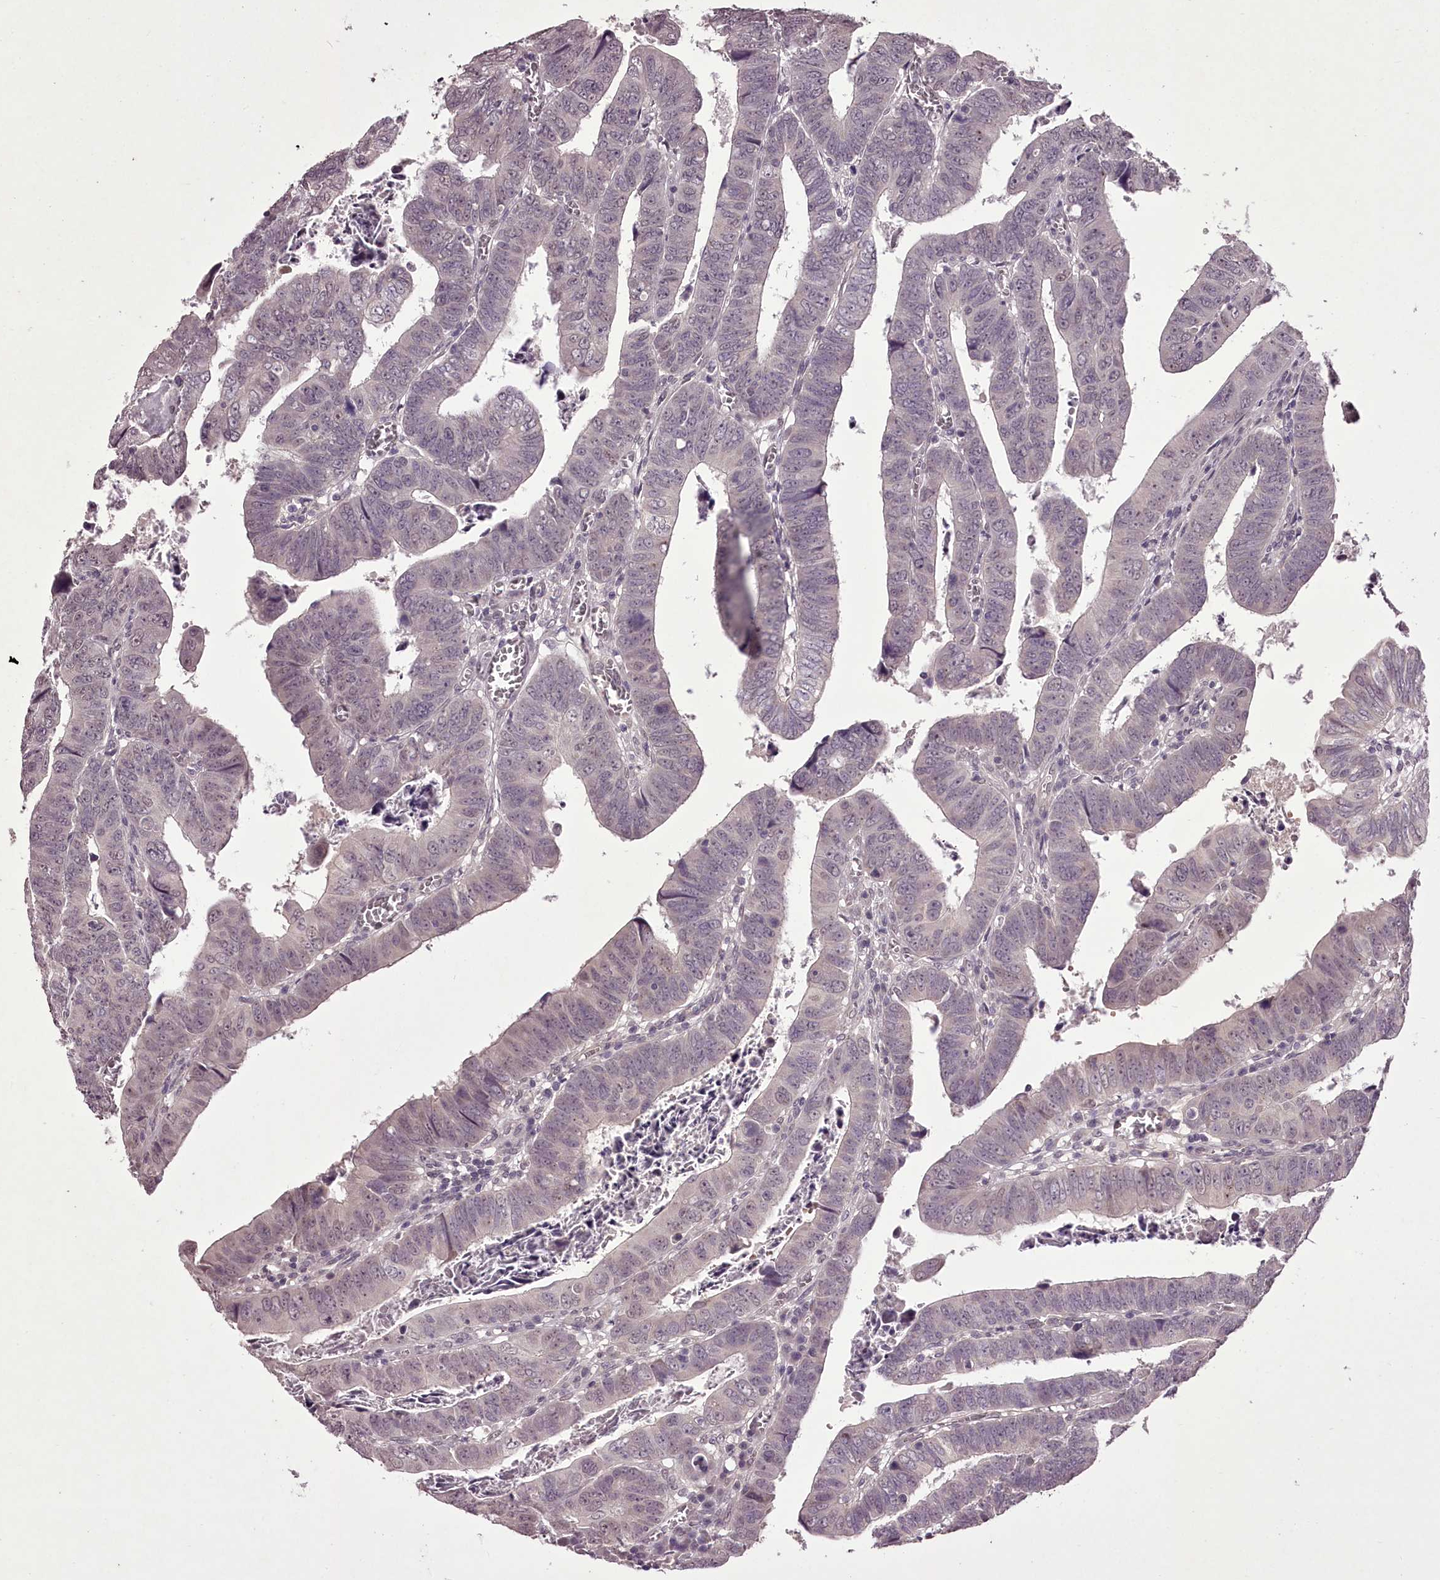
{"staining": {"intensity": "negative", "quantity": "none", "location": "none"}, "tissue": "colorectal cancer", "cell_type": "Tumor cells", "image_type": "cancer", "snomed": [{"axis": "morphology", "description": "Normal tissue, NOS"}, {"axis": "morphology", "description": "Adenocarcinoma, NOS"}, {"axis": "topography", "description": "Rectum"}], "caption": "High power microscopy photomicrograph of an immunohistochemistry (IHC) histopathology image of colorectal cancer, revealing no significant positivity in tumor cells. Brightfield microscopy of IHC stained with DAB (brown) and hematoxylin (blue), captured at high magnification.", "gene": "C1orf56", "patient": {"sex": "female", "age": 65}}